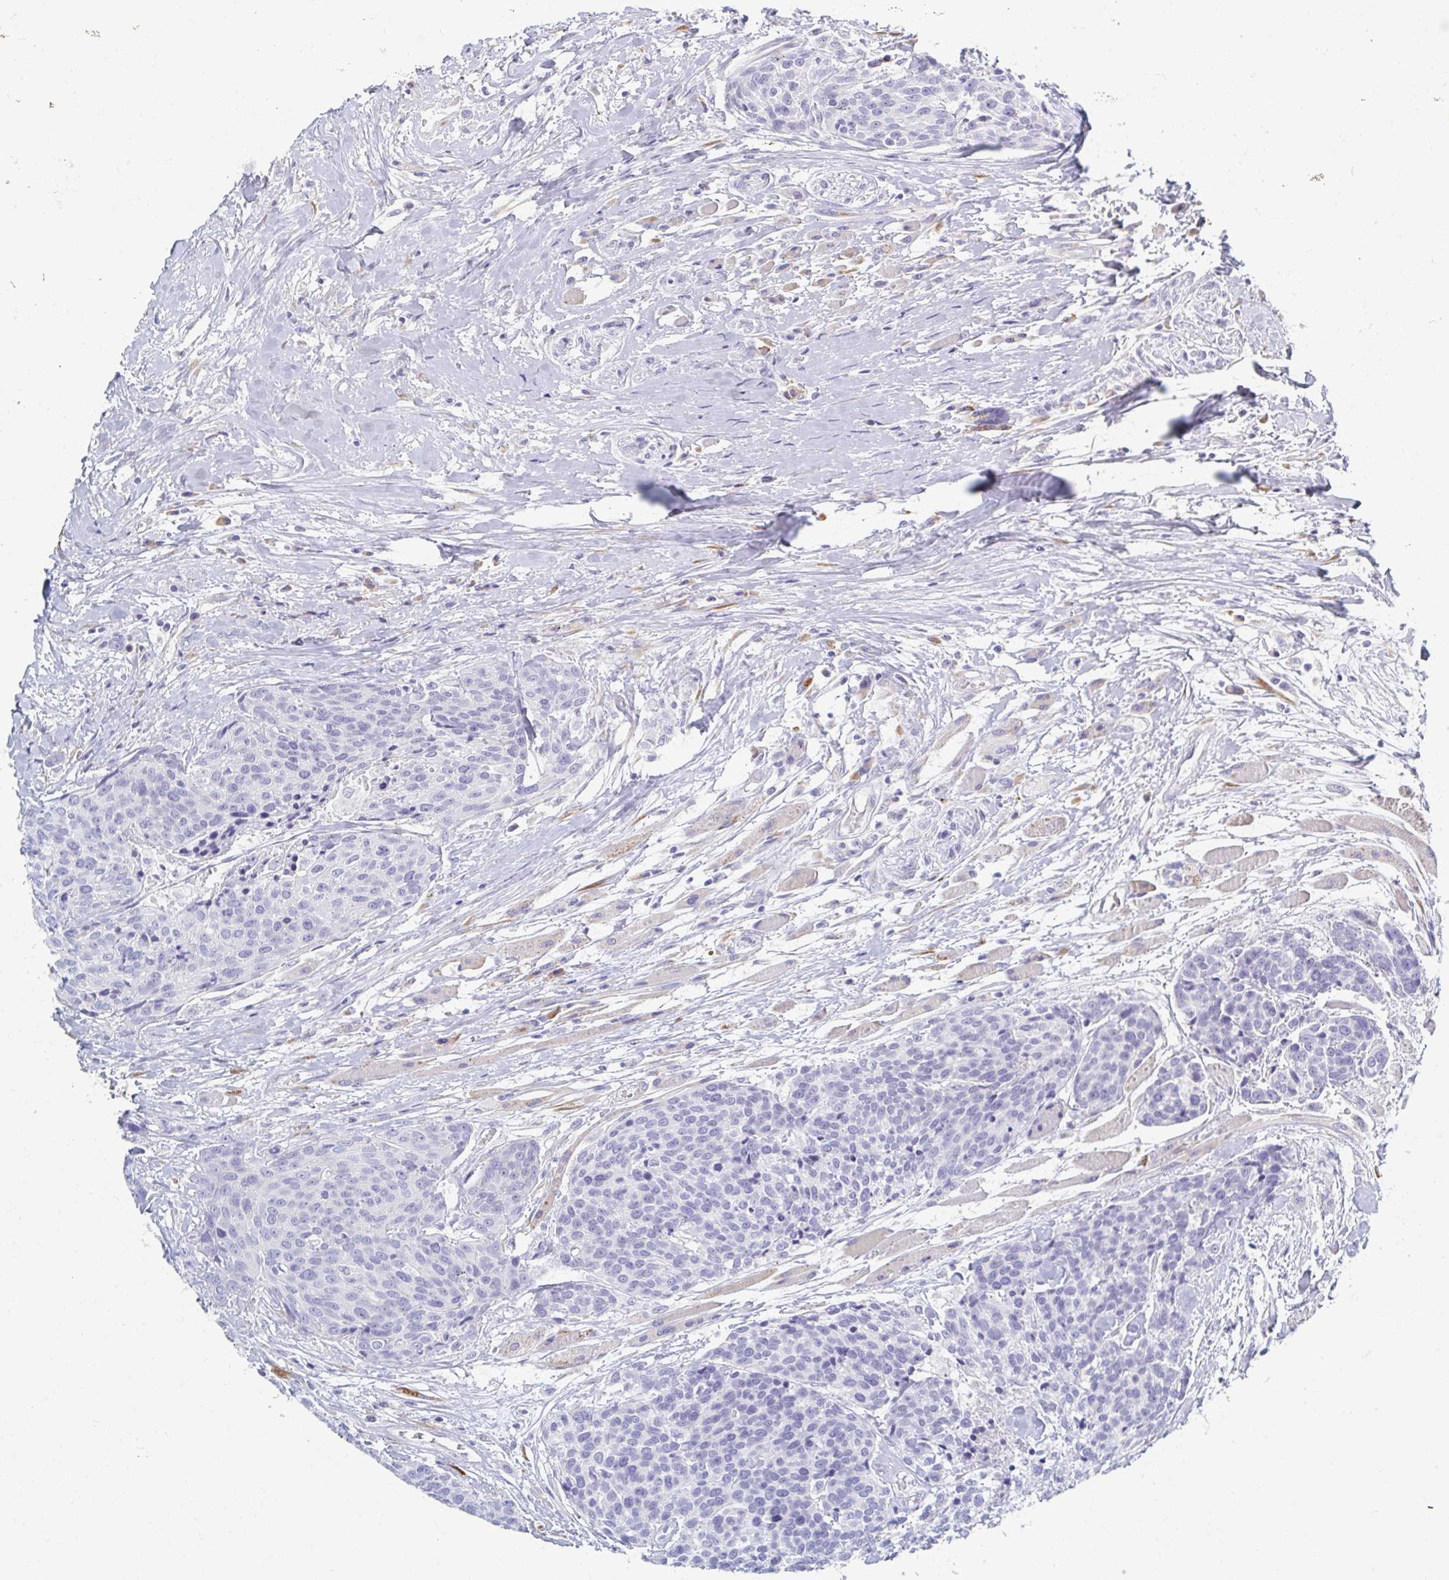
{"staining": {"intensity": "negative", "quantity": "none", "location": "none"}, "tissue": "head and neck cancer", "cell_type": "Tumor cells", "image_type": "cancer", "snomed": [{"axis": "morphology", "description": "Squamous cell carcinoma, NOS"}, {"axis": "topography", "description": "Oral tissue"}, {"axis": "topography", "description": "Head-Neck"}], "caption": "A high-resolution image shows immunohistochemistry (IHC) staining of squamous cell carcinoma (head and neck), which shows no significant expression in tumor cells.", "gene": "MYLK2", "patient": {"sex": "male", "age": 64}}